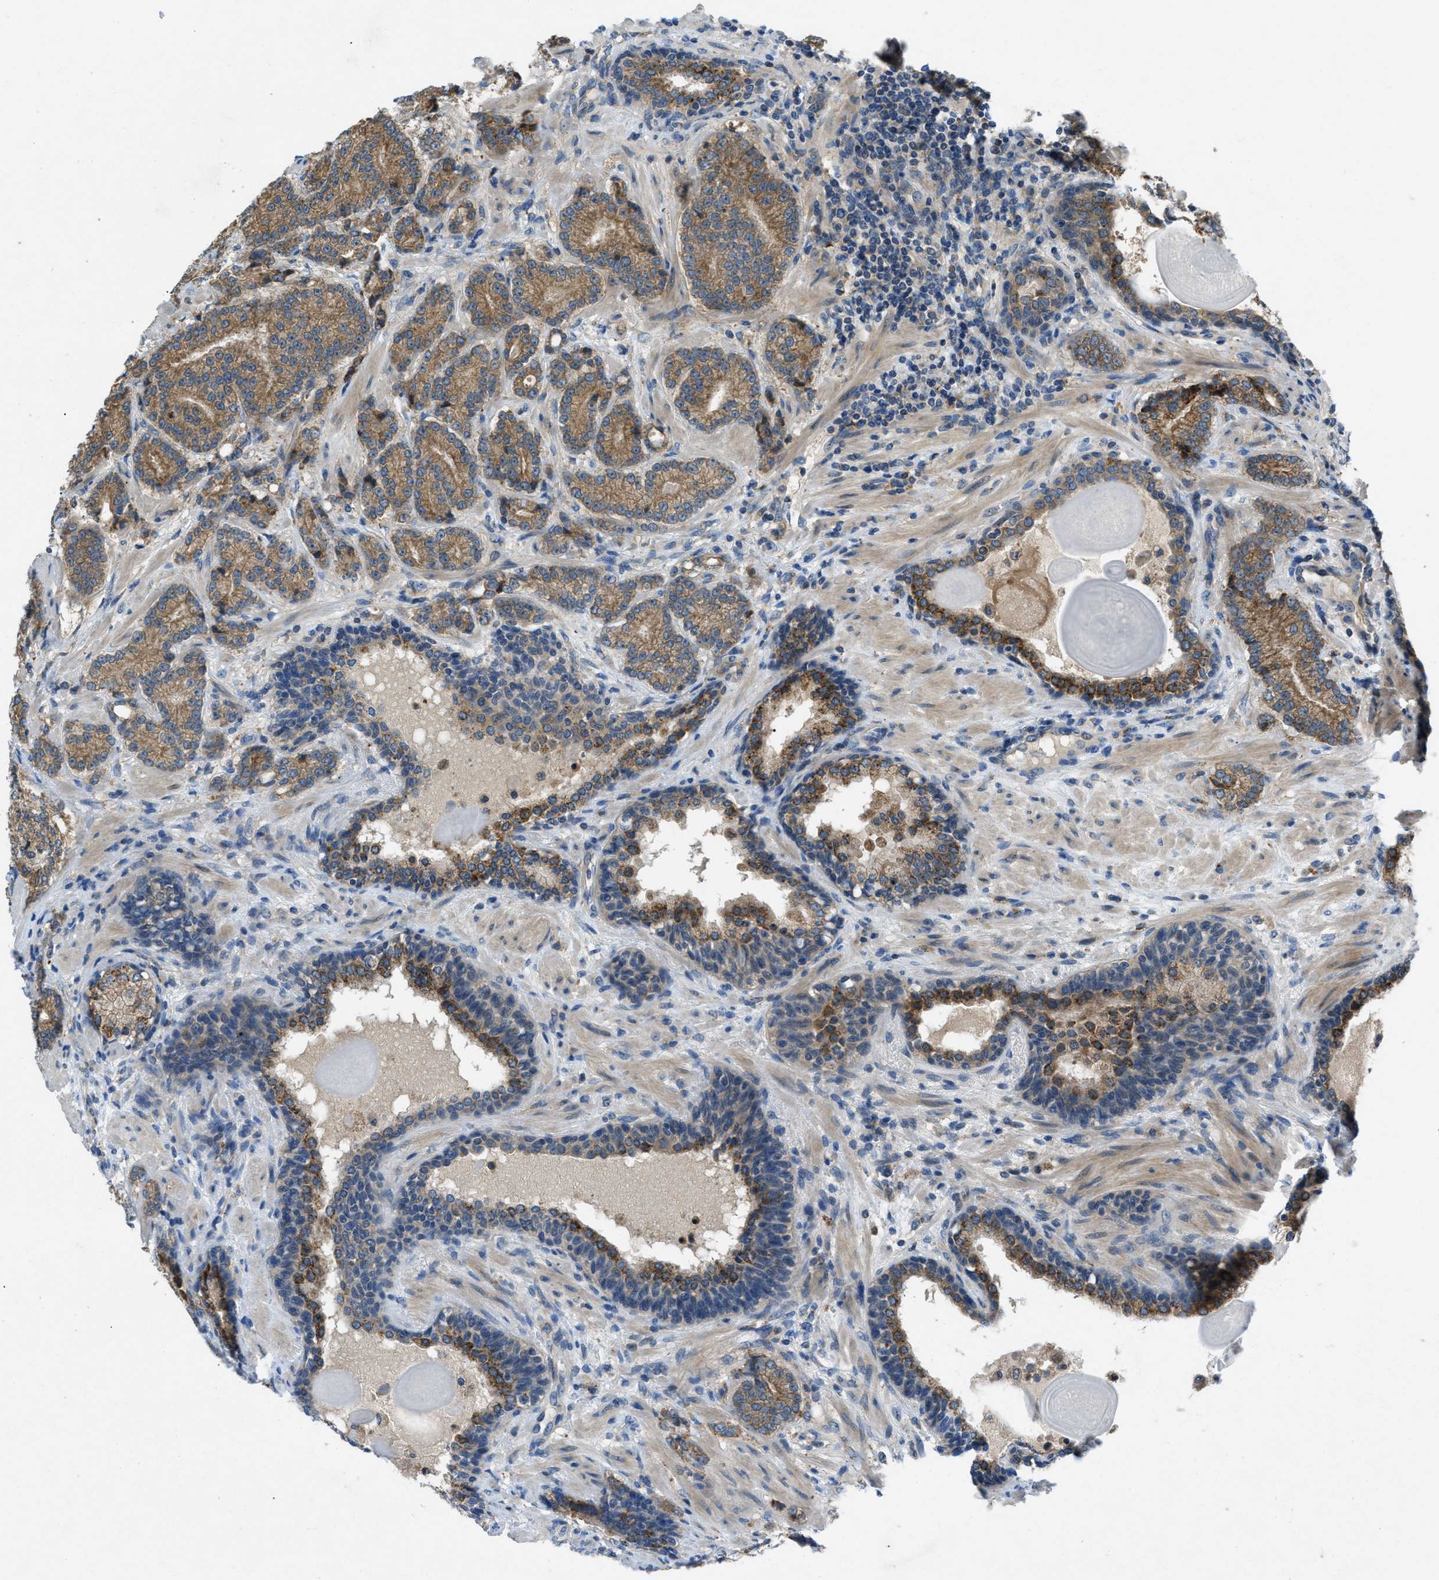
{"staining": {"intensity": "moderate", "quantity": ">75%", "location": "cytoplasmic/membranous"}, "tissue": "prostate cancer", "cell_type": "Tumor cells", "image_type": "cancer", "snomed": [{"axis": "morphology", "description": "Adenocarcinoma, High grade"}, {"axis": "topography", "description": "Prostate"}], "caption": "This is a micrograph of immunohistochemistry staining of prostate high-grade adenocarcinoma, which shows moderate positivity in the cytoplasmic/membranous of tumor cells.", "gene": "MAP3K20", "patient": {"sex": "male", "age": 61}}